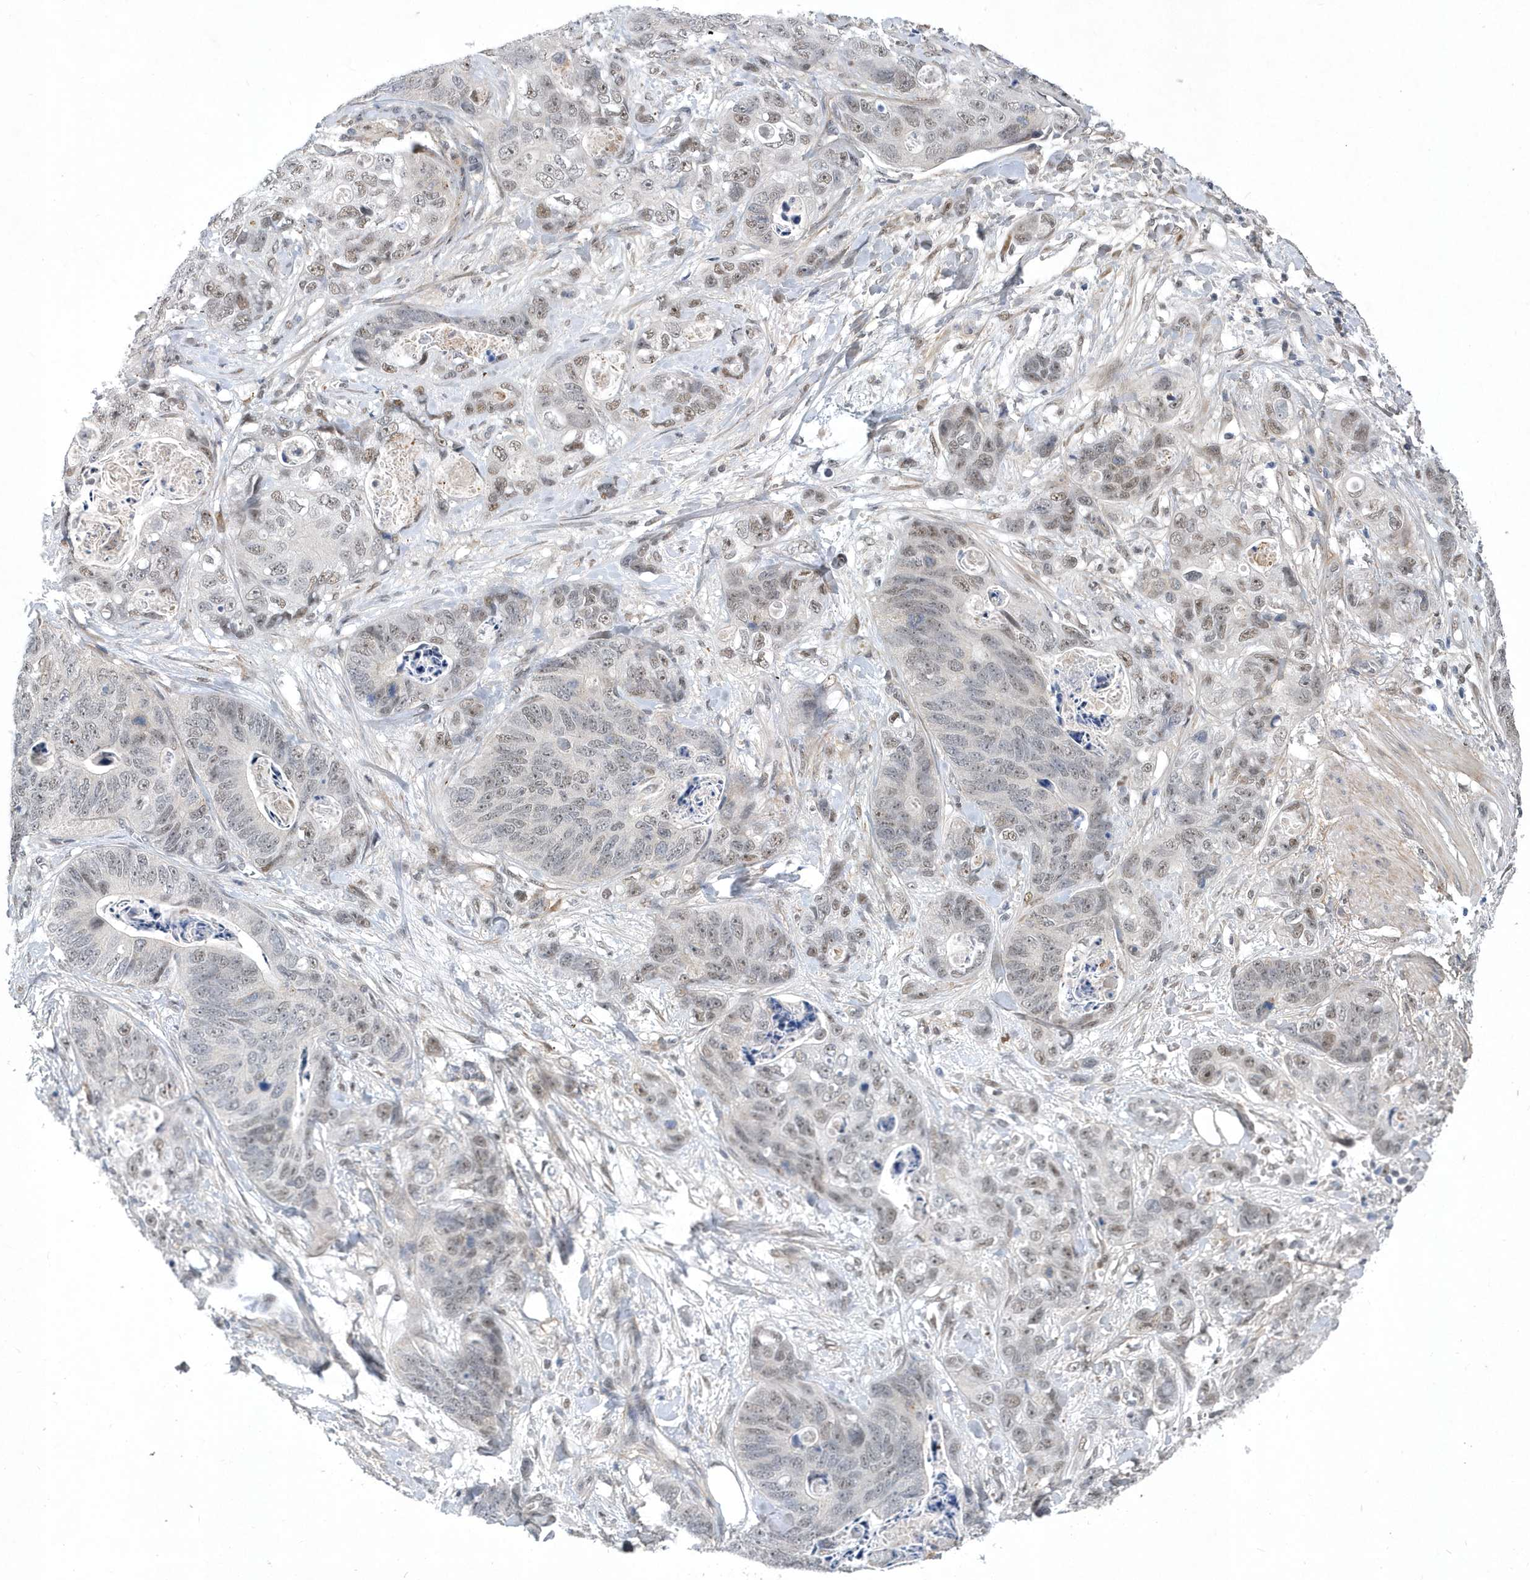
{"staining": {"intensity": "weak", "quantity": "25%-75%", "location": "nuclear"}, "tissue": "stomach cancer", "cell_type": "Tumor cells", "image_type": "cancer", "snomed": [{"axis": "morphology", "description": "Normal tissue, NOS"}, {"axis": "morphology", "description": "Adenocarcinoma, NOS"}, {"axis": "topography", "description": "Stomach"}], "caption": "Immunohistochemistry histopathology image of adenocarcinoma (stomach) stained for a protein (brown), which demonstrates low levels of weak nuclear positivity in approximately 25%-75% of tumor cells.", "gene": "FAM217A", "patient": {"sex": "female", "age": 89}}